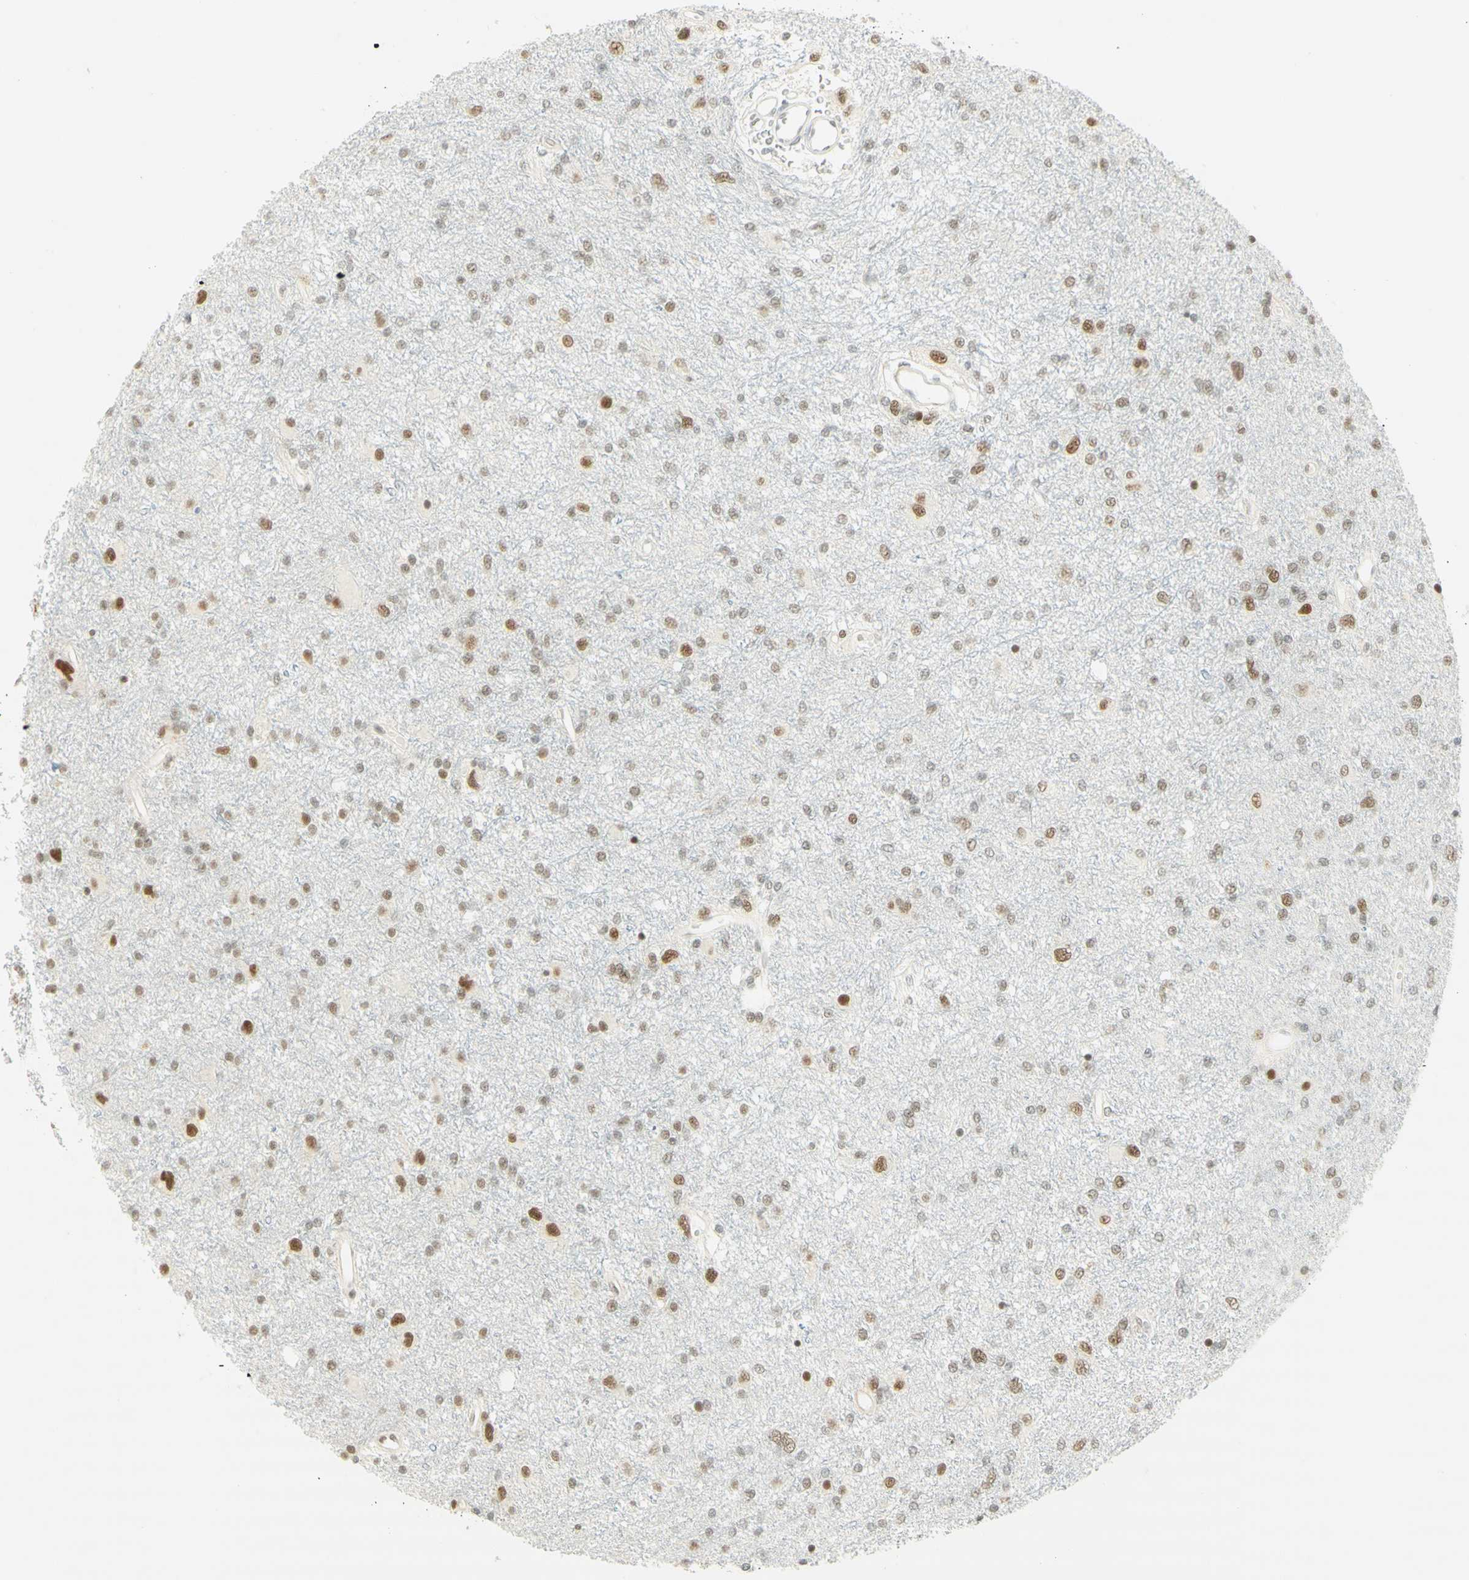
{"staining": {"intensity": "strong", "quantity": "<25%", "location": "nuclear"}, "tissue": "glioma", "cell_type": "Tumor cells", "image_type": "cancer", "snomed": [{"axis": "morphology", "description": "Glioma, malignant, High grade"}, {"axis": "topography", "description": "Brain"}], "caption": "Glioma stained with immunohistochemistry (IHC) reveals strong nuclear staining in about <25% of tumor cells.", "gene": "PMS2", "patient": {"sex": "female", "age": 59}}